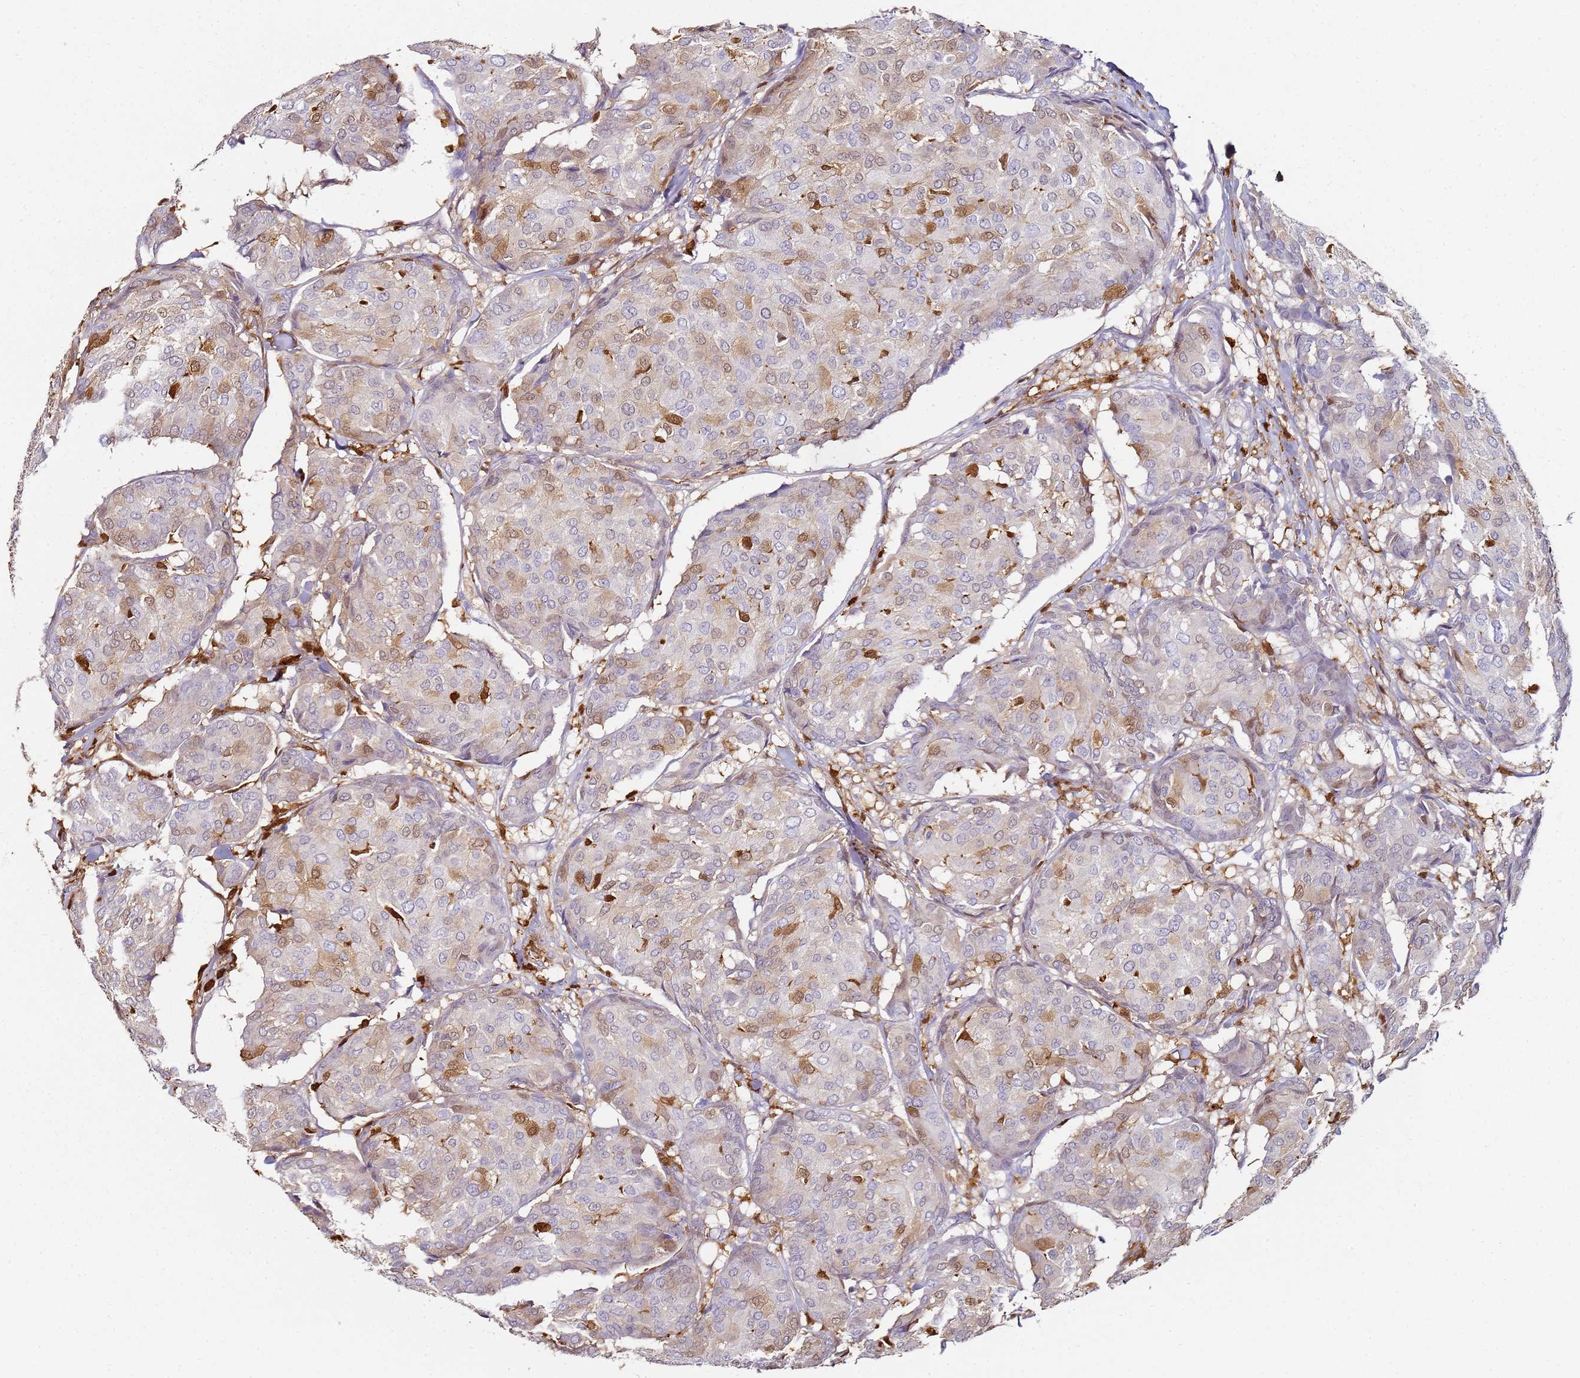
{"staining": {"intensity": "moderate", "quantity": "<25%", "location": "nuclear"}, "tissue": "breast cancer", "cell_type": "Tumor cells", "image_type": "cancer", "snomed": [{"axis": "morphology", "description": "Duct carcinoma"}, {"axis": "topography", "description": "Breast"}], "caption": "Breast invasive ductal carcinoma stained for a protein shows moderate nuclear positivity in tumor cells.", "gene": "S100A4", "patient": {"sex": "female", "age": 75}}